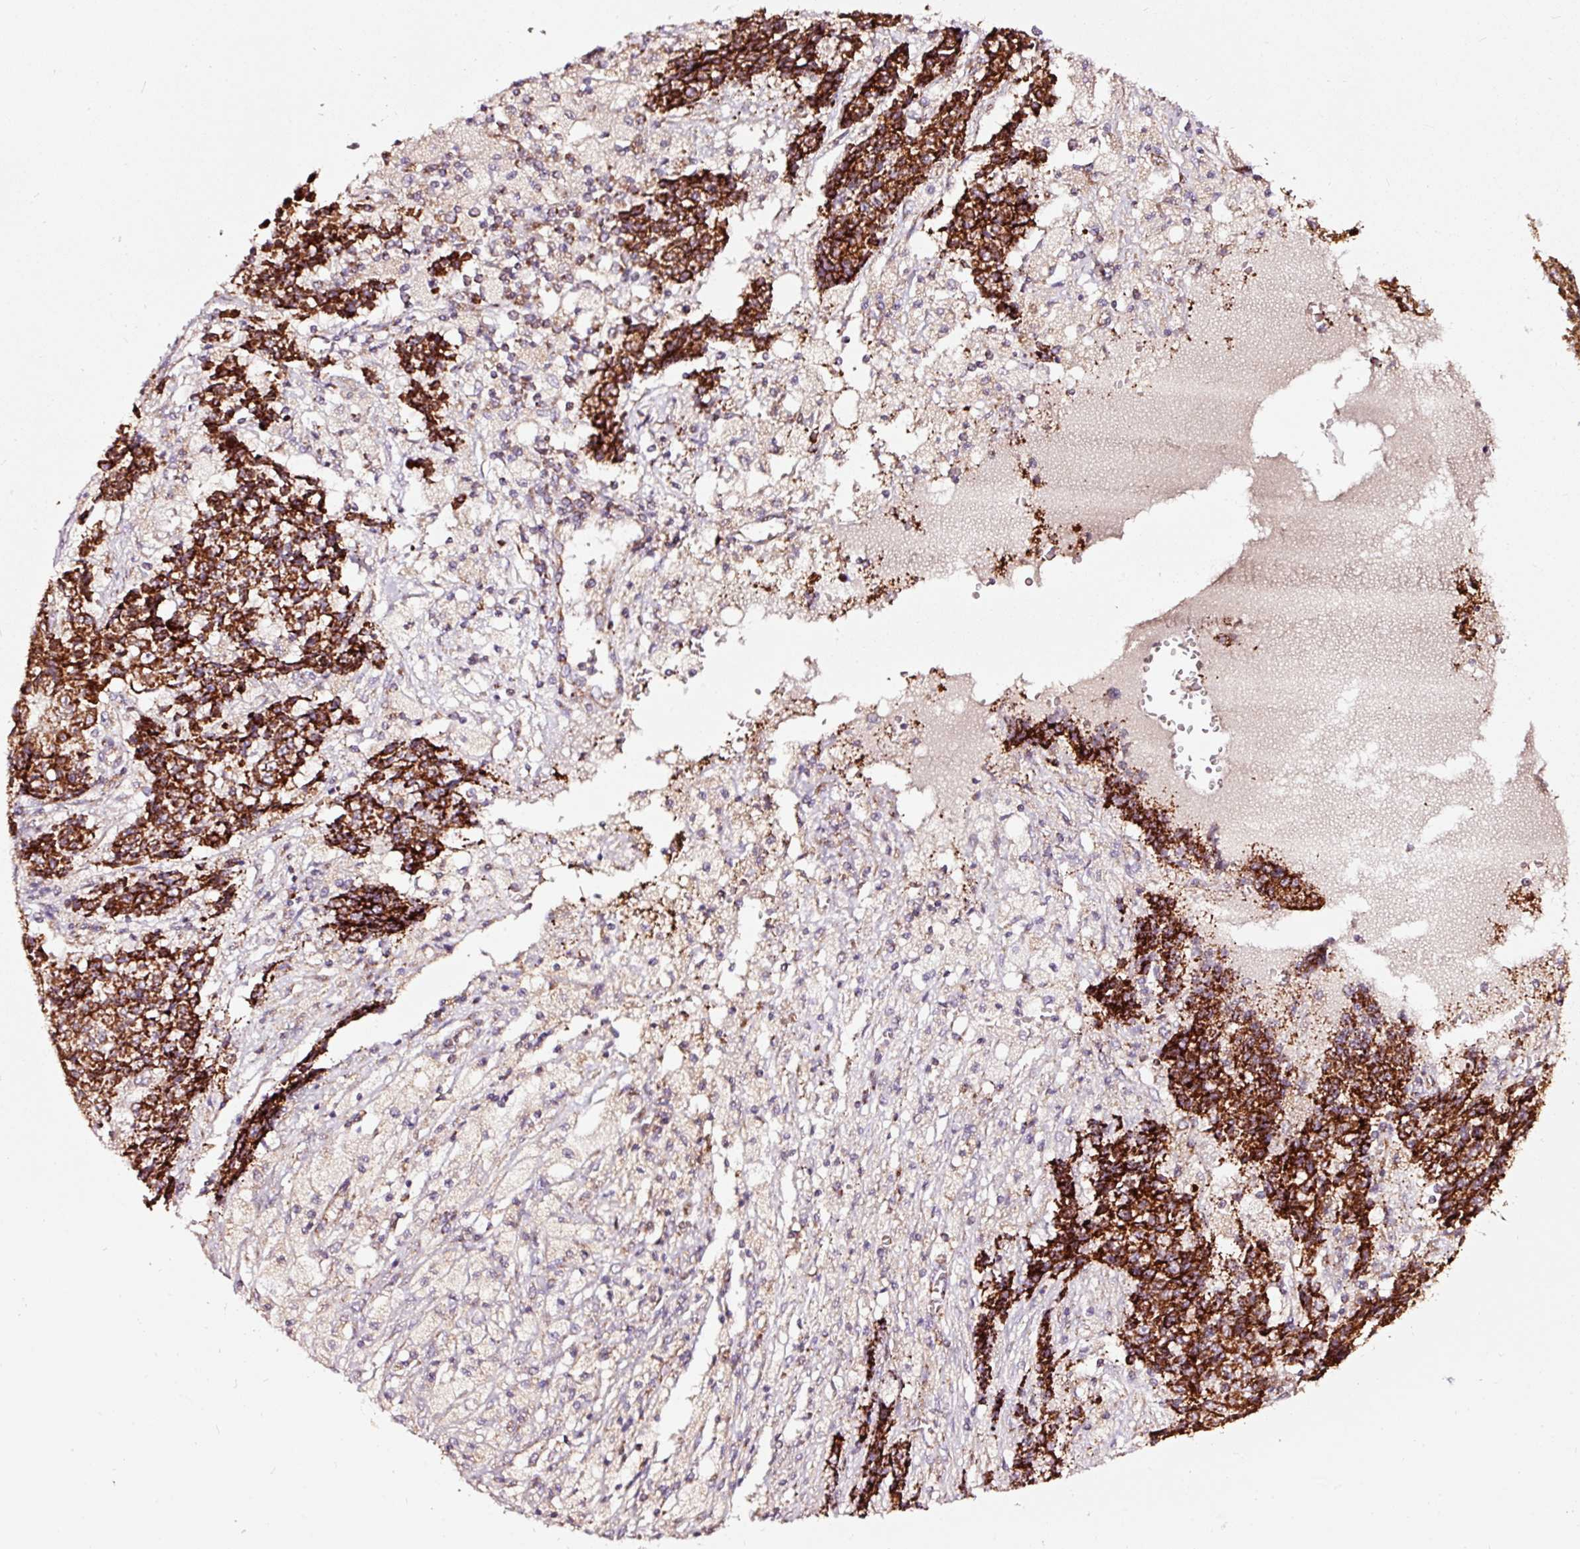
{"staining": {"intensity": "strong", "quantity": ">75%", "location": "cytoplasmic/membranous"}, "tissue": "ovarian cancer", "cell_type": "Tumor cells", "image_type": "cancer", "snomed": [{"axis": "morphology", "description": "Carcinoma, endometroid"}, {"axis": "topography", "description": "Ovary"}], "caption": "Protein expression analysis of human ovarian cancer (endometroid carcinoma) reveals strong cytoplasmic/membranous positivity in approximately >75% of tumor cells. The staining was performed using DAB to visualize the protein expression in brown, while the nuclei were stained in blue with hematoxylin (Magnification: 20x).", "gene": "TPM1", "patient": {"sex": "female", "age": 42}}